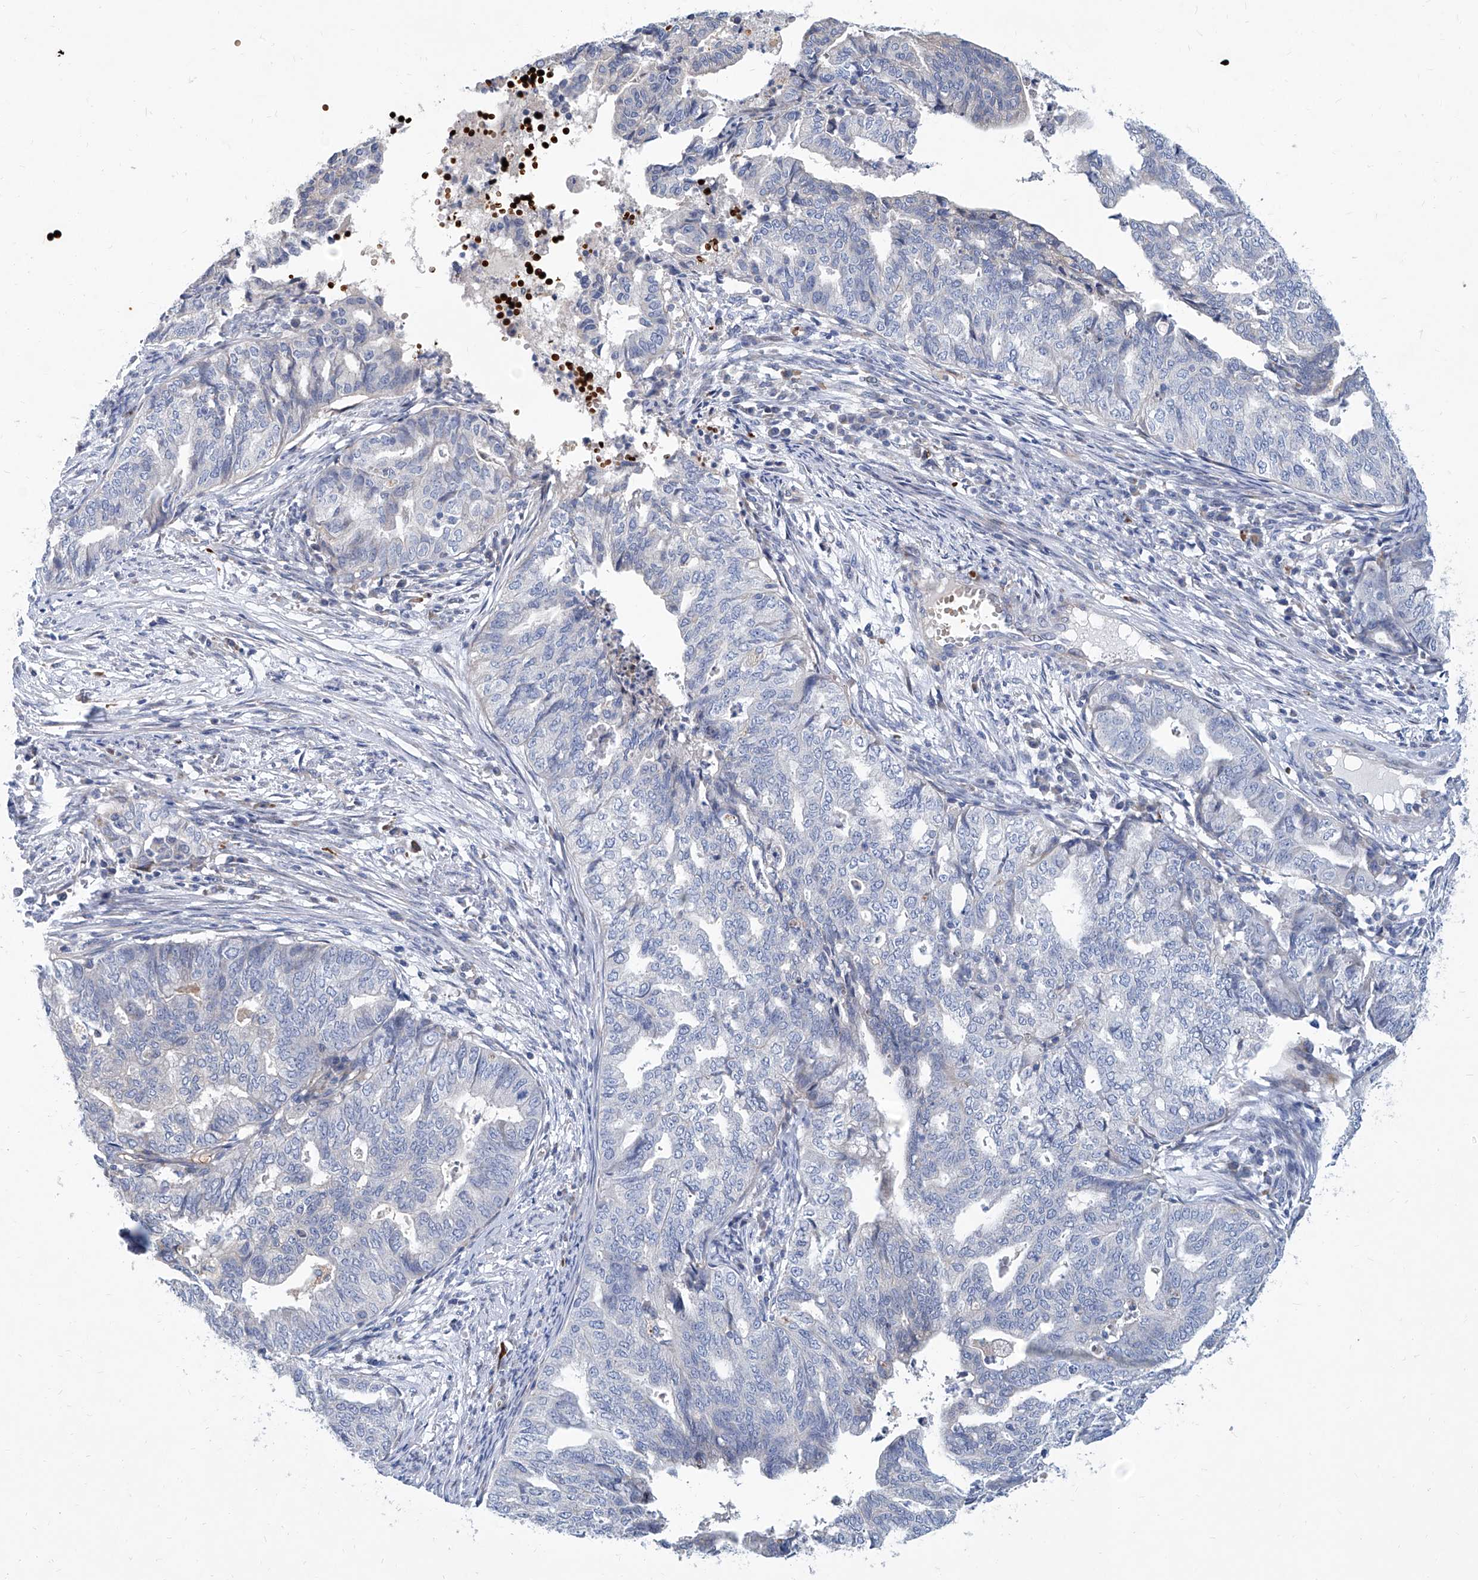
{"staining": {"intensity": "negative", "quantity": "none", "location": "none"}, "tissue": "endometrial cancer", "cell_type": "Tumor cells", "image_type": "cancer", "snomed": [{"axis": "morphology", "description": "Adenocarcinoma, NOS"}, {"axis": "topography", "description": "Endometrium"}], "caption": "Immunohistochemistry (IHC) of endometrial cancer (adenocarcinoma) demonstrates no expression in tumor cells. Nuclei are stained in blue.", "gene": "FPR2", "patient": {"sex": "female", "age": 79}}